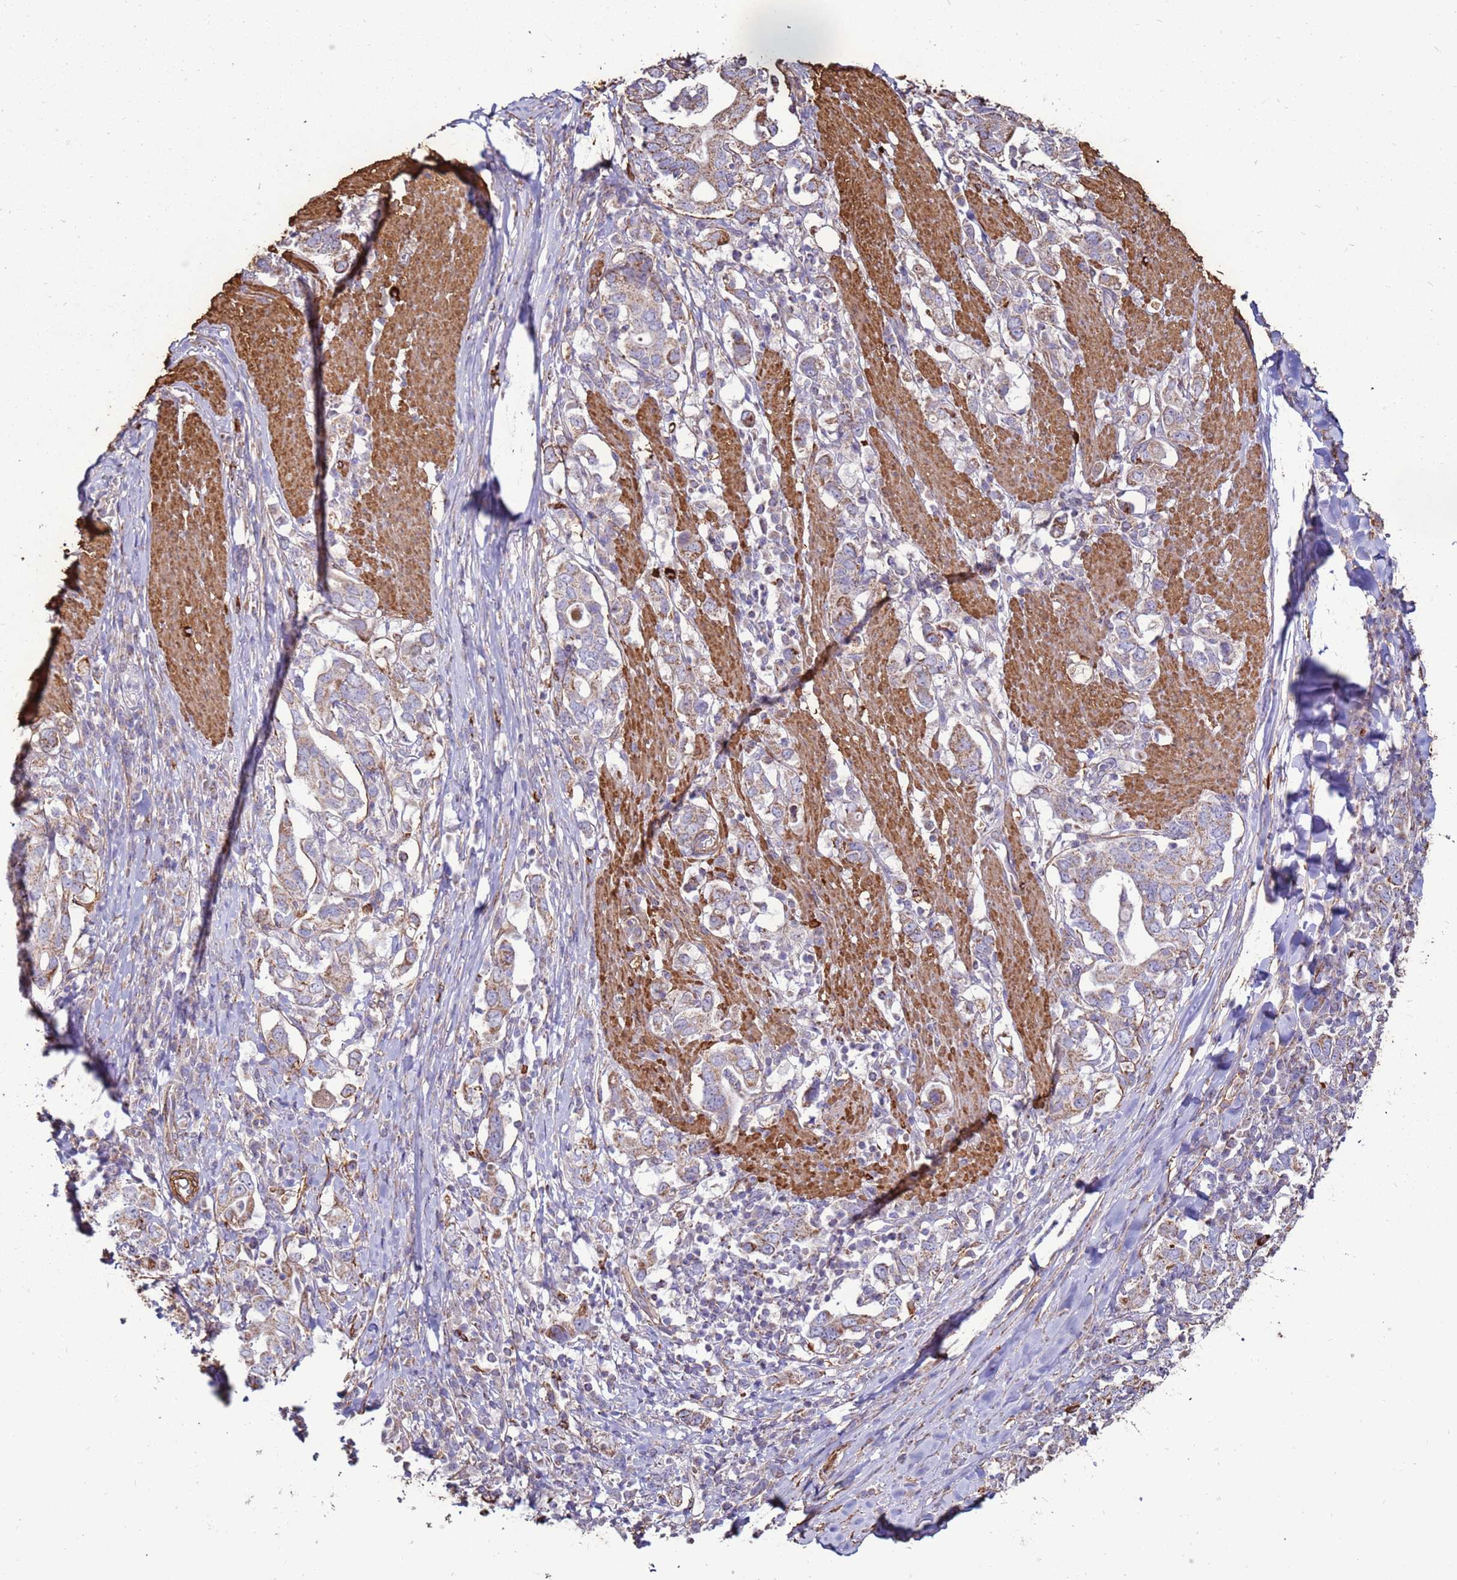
{"staining": {"intensity": "moderate", "quantity": "<25%", "location": "cytoplasmic/membranous"}, "tissue": "stomach cancer", "cell_type": "Tumor cells", "image_type": "cancer", "snomed": [{"axis": "morphology", "description": "Adenocarcinoma, NOS"}, {"axis": "topography", "description": "Stomach, upper"}, {"axis": "topography", "description": "Stomach"}], "caption": "Adenocarcinoma (stomach) stained for a protein displays moderate cytoplasmic/membranous positivity in tumor cells.", "gene": "DDX59", "patient": {"sex": "male", "age": 62}}